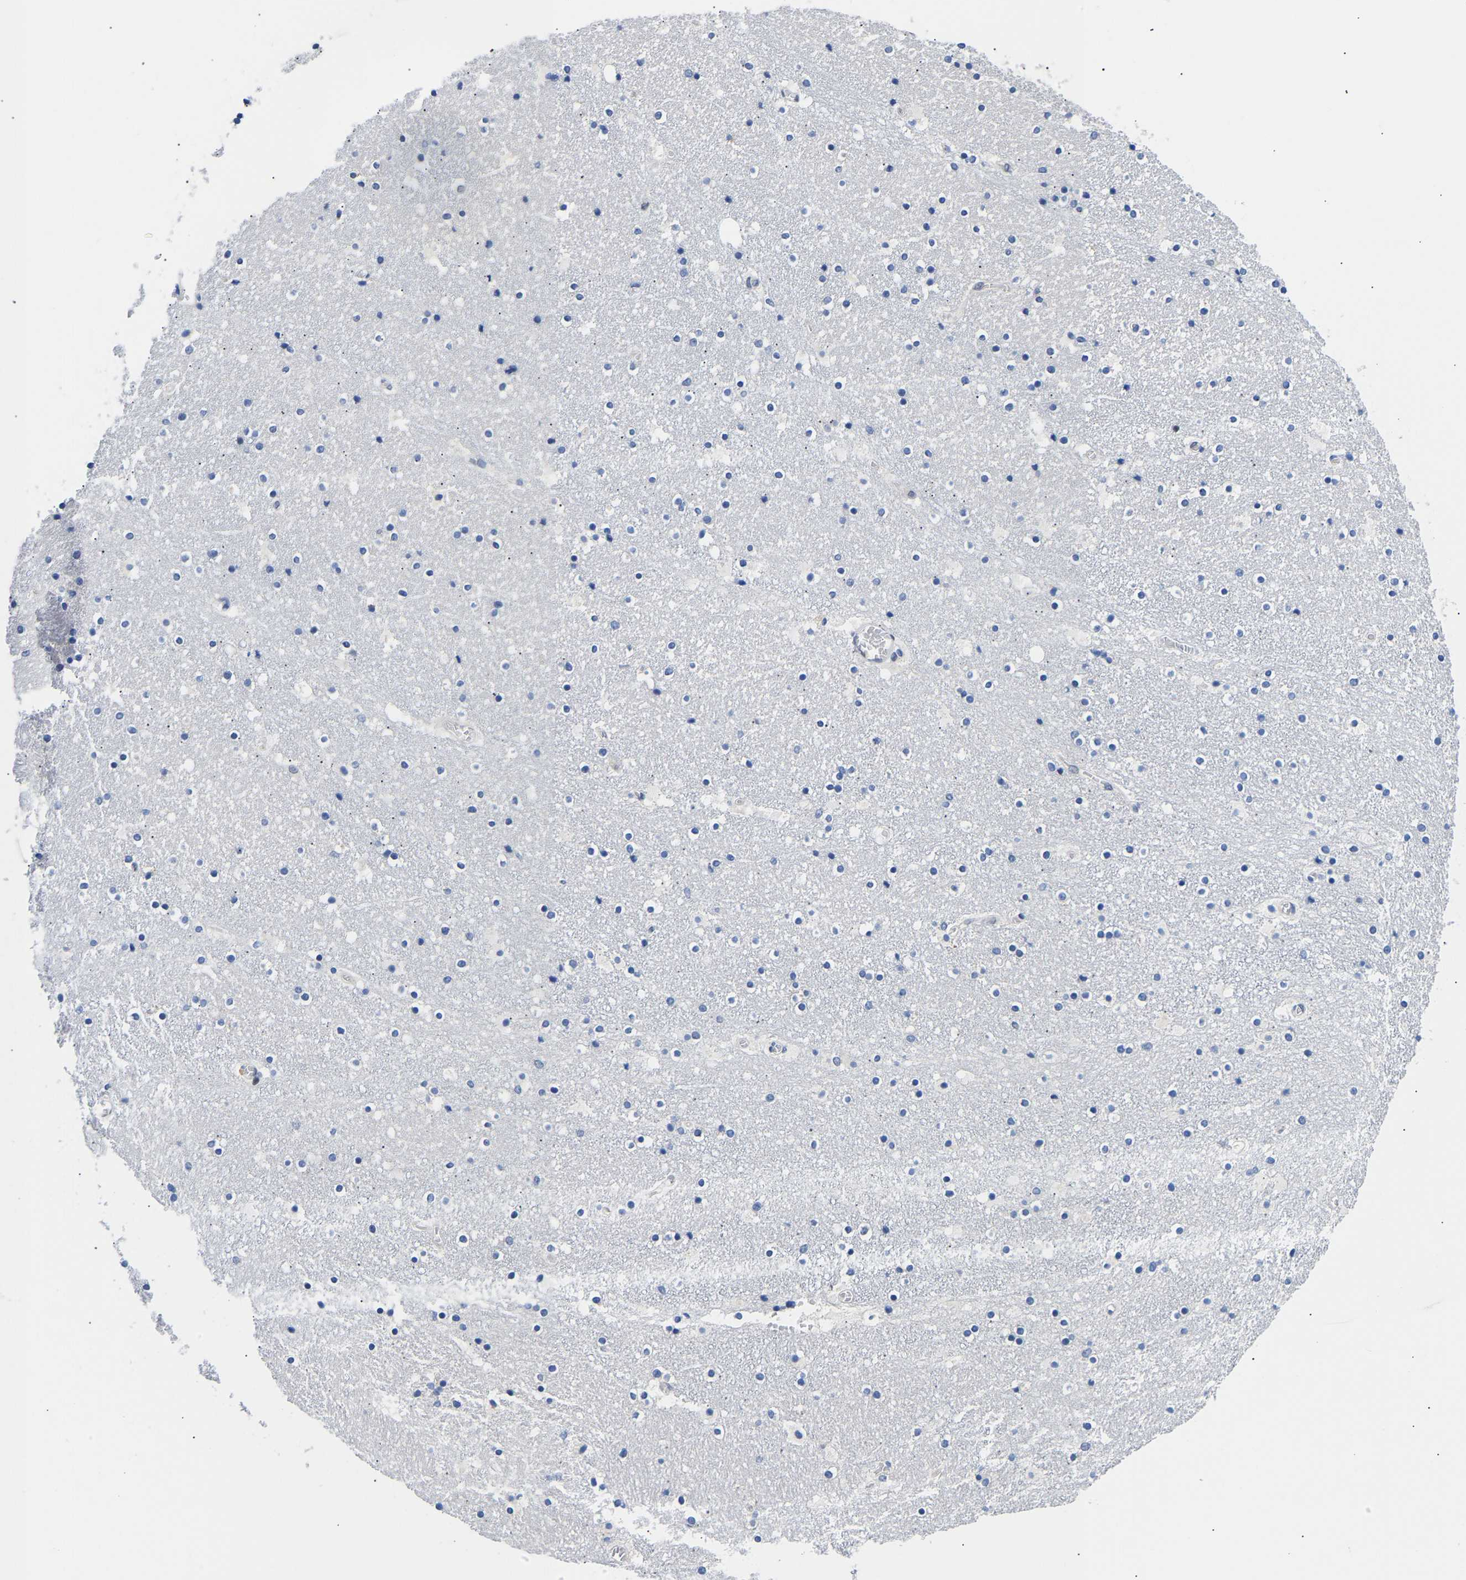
{"staining": {"intensity": "negative", "quantity": "none", "location": "none"}, "tissue": "caudate", "cell_type": "Glial cells", "image_type": "normal", "snomed": [{"axis": "morphology", "description": "Normal tissue, NOS"}, {"axis": "topography", "description": "Lateral ventricle wall"}], "caption": "Micrograph shows no protein positivity in glial cells of unremarkable caudate. Nuclei are stained in blue.", "gene": "PTRHD1", "patient": {"sex": "male", "age": 45}}